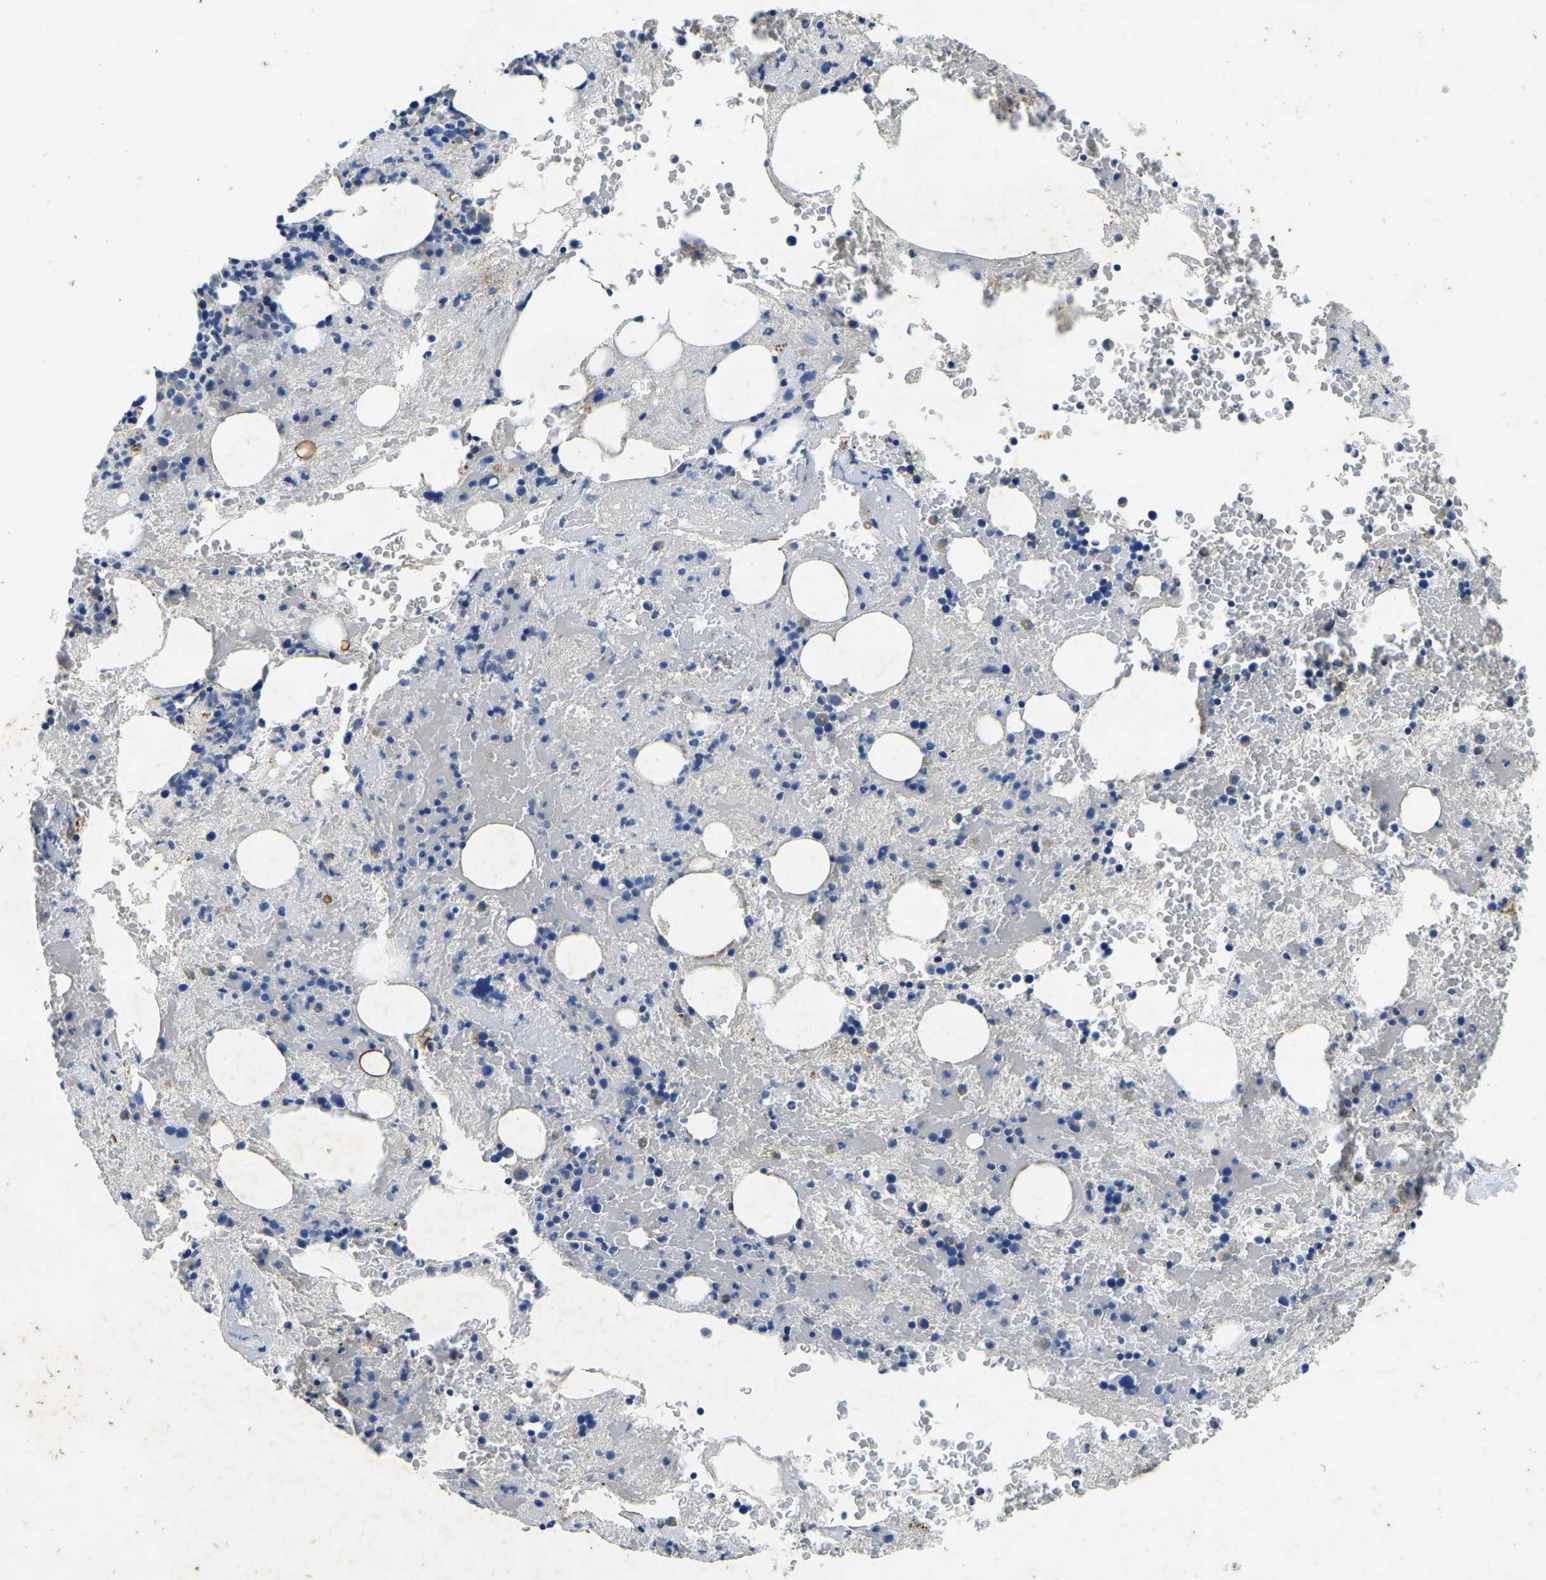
{"staining": {"intensity": "negative", "quantity": "none", "location": "none"}, "tissue": "bone marrow", "cell_type": "Hematopoietic cells", "image_type": "normal", "snomed": [{"axis": "morphology", "description": "Normal tissue, NOS"}, {"axis": "morphology", "description": "Inflammation, NOS"}, {"axis": "topography", "description": "Bone marrow"}], "caption": "This is a histopathology image of immunohistochemistry staining of benign bone marrow, which shows no positivity in hematopoietic cells. (Stains: DAB immunohistochemistry (IHC) with hematoxylin counter stain, Microscopy: brightfield microscopy at high magnification).", "gene": "UBN2", "patient": {"sex": "male", "age": 63}}